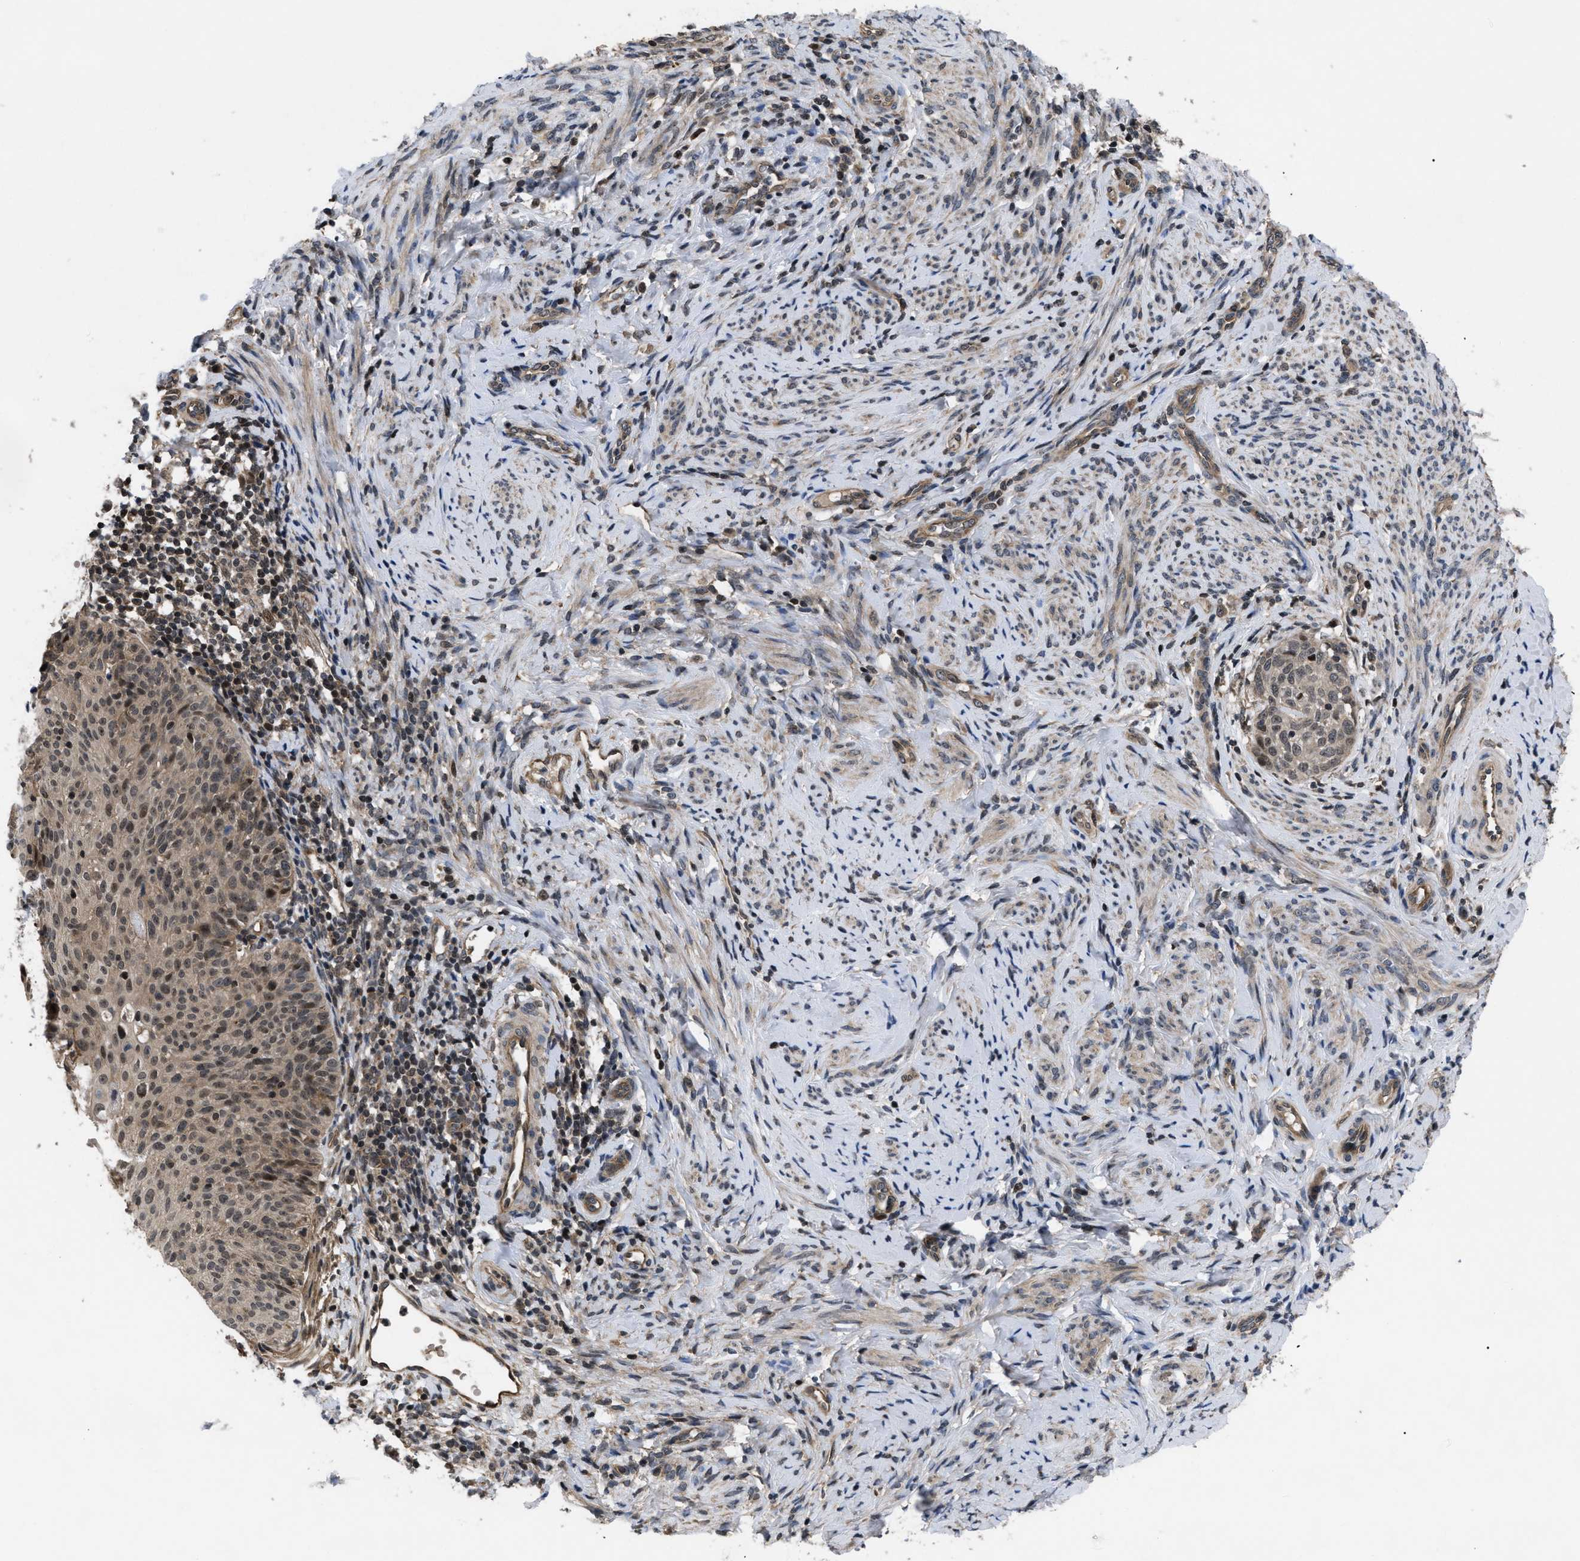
{"staining": {"intensity": "moderate", "quantity": "25%-75%", "location": "cytoplasmic/membranous"}, "tissue": "cervical cancer", "cell_type": "Tumor cells", "image_type": "cancer", "snomed": [{"axis": "morphology", "description": "Squamous cell carcinoma, NOS"}, {"axis": "topography", "description": "Cervix"}], "caption": "Brown immunohistochemical staining in cervical cancer (squamous cell carcinoma) exhibits moderate cytoplasmic/membranous expression in about 25%-75% of tumor cells.", "gene": "DNAJC14", "patient": {"sex": "female", "age": 70}}